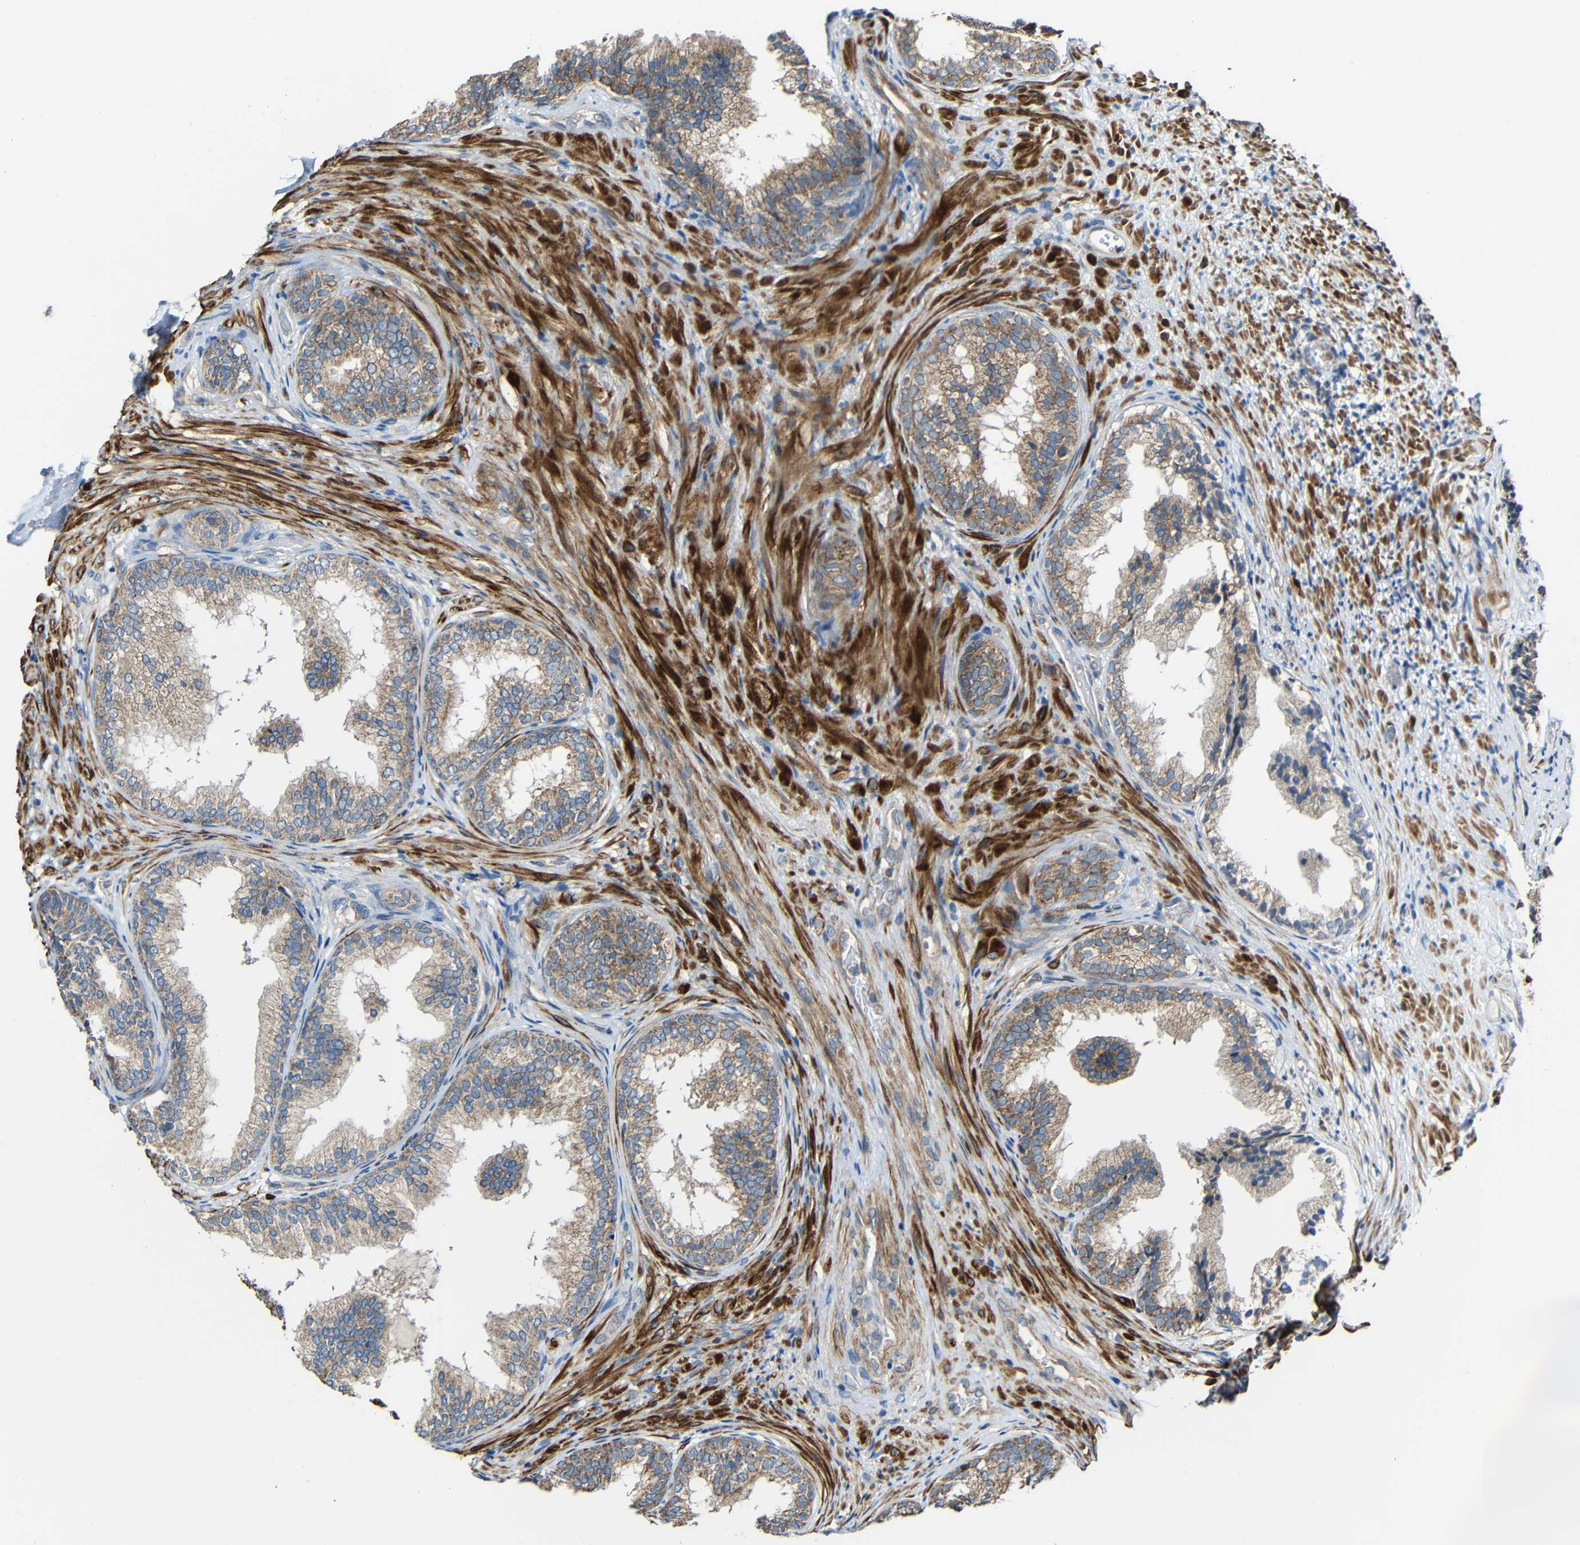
{"staining": {"intensity": "weak", "quantity": ">75%", "location": "cytoplasmic/membranous"}, "tissue": "prostate", "cell_type": "Glandular cells", "image_type": "normal", "snomed": [{"axis": "morphology", "description": "Normal tissue, NOS"}, {"axis": "topography", "description": "Prostate"}], "caption": "Prostate stained with immunohistochemistry demonstrates weak cytoplasmic/membranous staining in approximately >75% of glandular cells. (brown staining indicates protein expression, while blue staining denotes nuclei).", "gene": "RHOT2", "patient": {"sex": "male", "age": 76}}